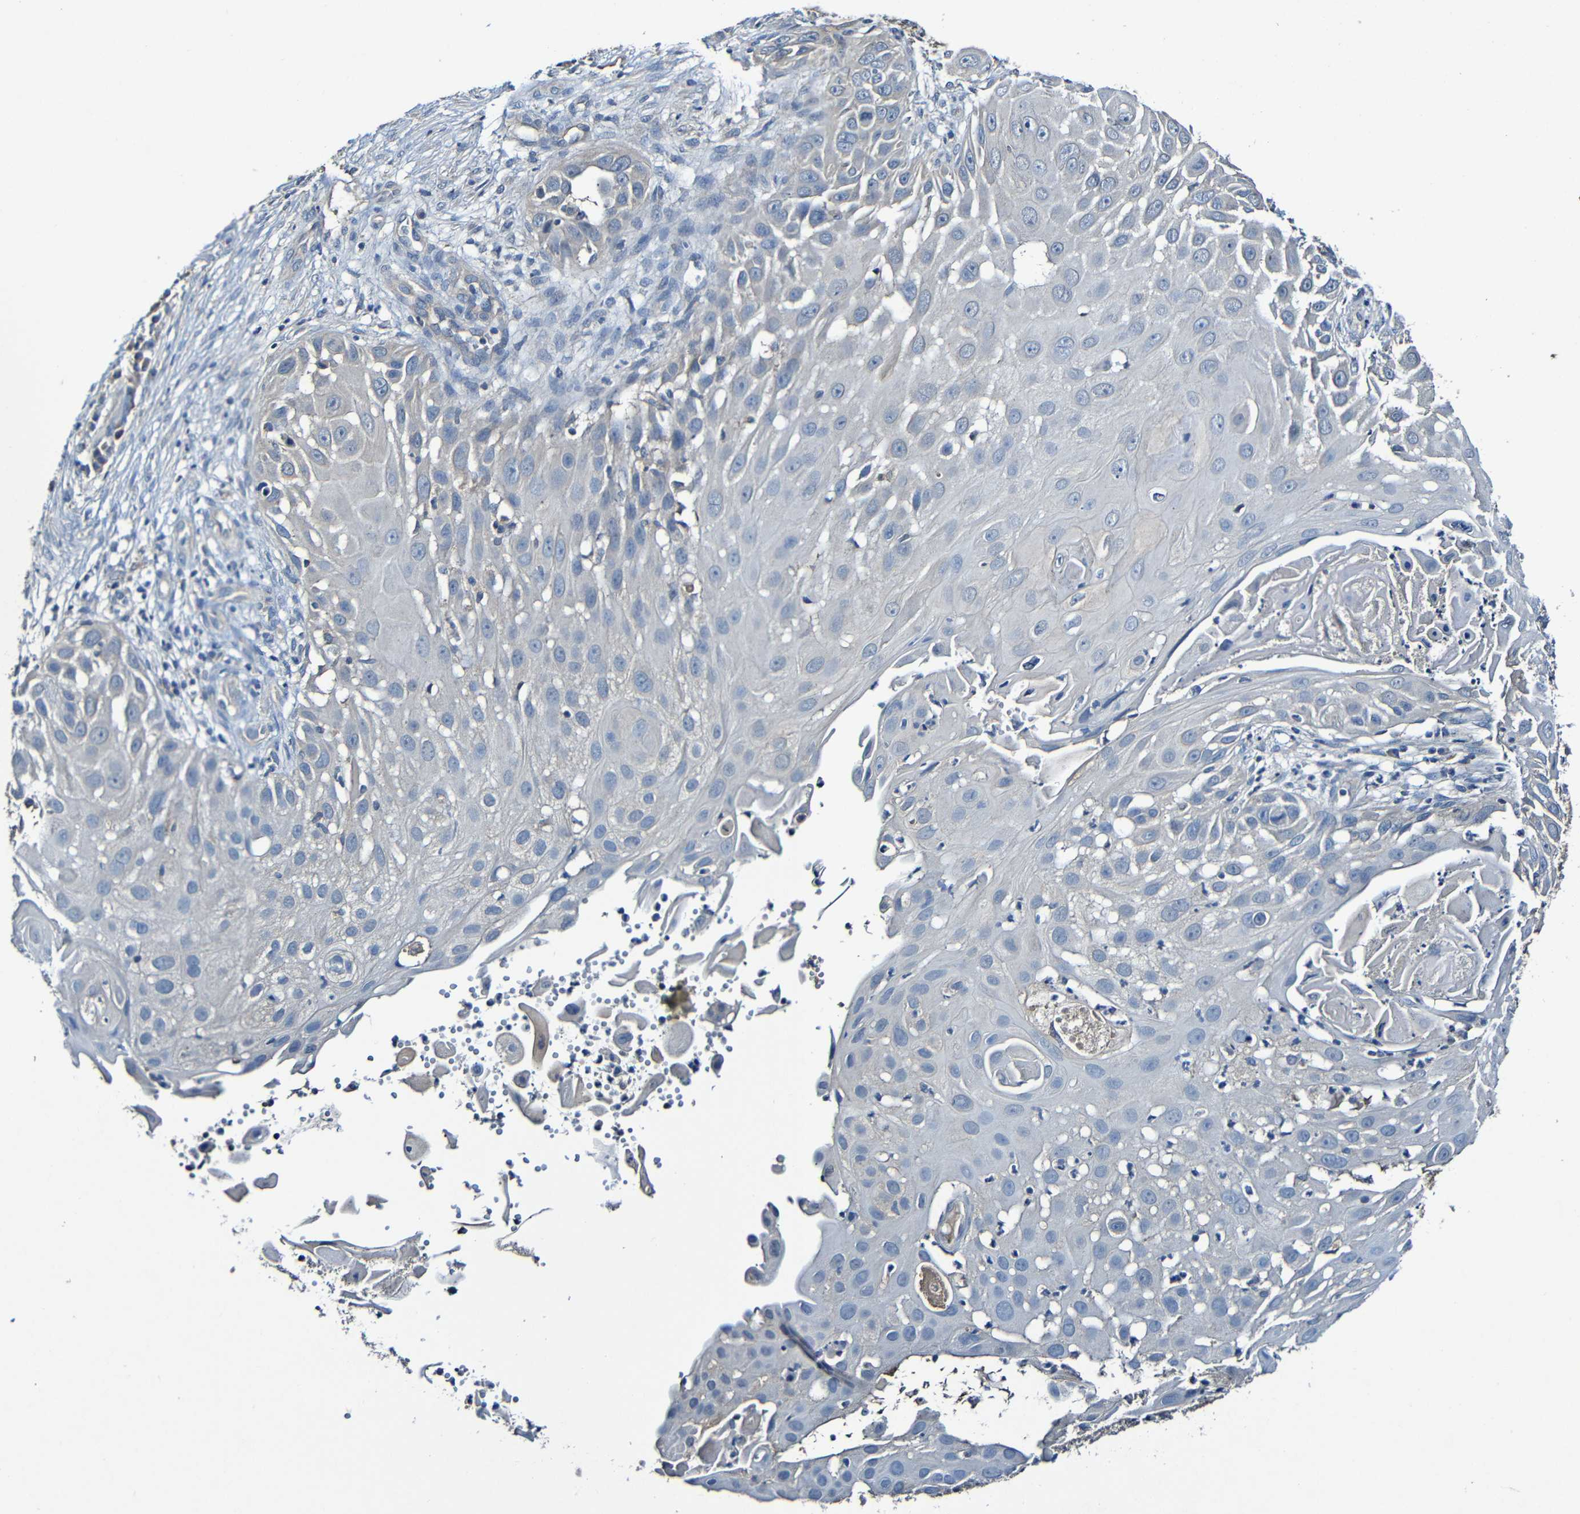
{"staining": {"intensity": "negative", "quantity": "none", "location": "none"}, "tissue": "skin cancer", "cell_type": "Tumor cells", "image_type": "cancer", "snomed": [{"axis": "morphology", "description": "Squamous cell carcinoma, NOS"}, {"axis": "topography", "description": "Skin"}], "caption": "This is an immunohistochemistry (IHC) image of human squamous cell carcinoma (skin). There is no expression in tumor cells.", "gene": "LRRC70", "patient": {"sex": "female", "age": 44}}